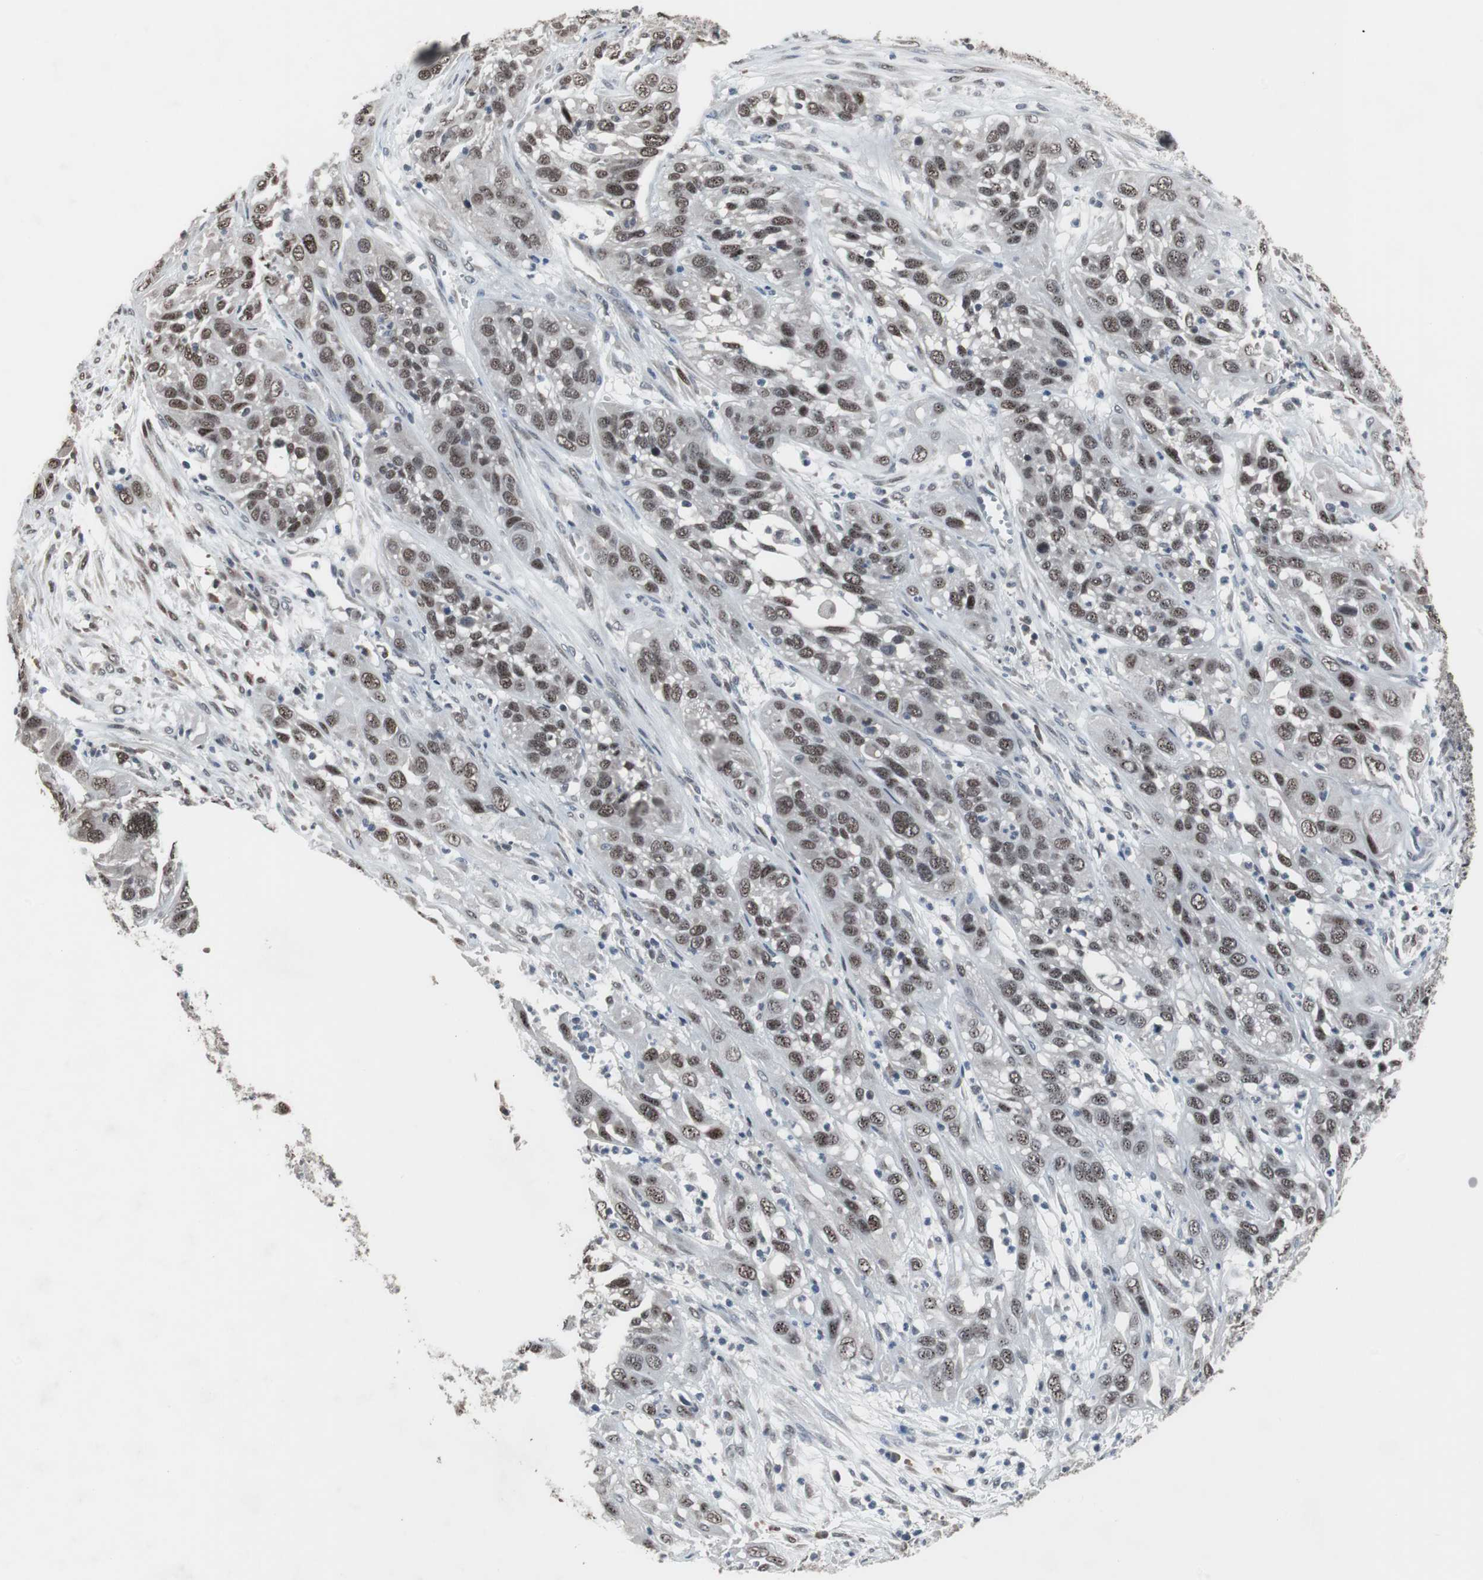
{"staining": {"intensity": "moderate", "quantity": ">75%", "location": "nuclear"}, "tissue": "cervical cancer", "cell_type": "Tumor cells", "image_type": "cancer", "snomed": [{"axis": "morphology", "description": "Squamous cell carcinoma, NOS"}, {"axis": "topography", "description": "Cervix"}], "caption": "Immunohistochemistry (IHC) image of neoplastic tissue: human squamous cell carcinoma (cervical) stained using IHC shows medium levels of moderate protein expression localized specifically in the nuclear of tumor cells, appearing as a nuclear brown color.", "gene": "FOXP4", "patient": {"sex": "female", "age": 32}}